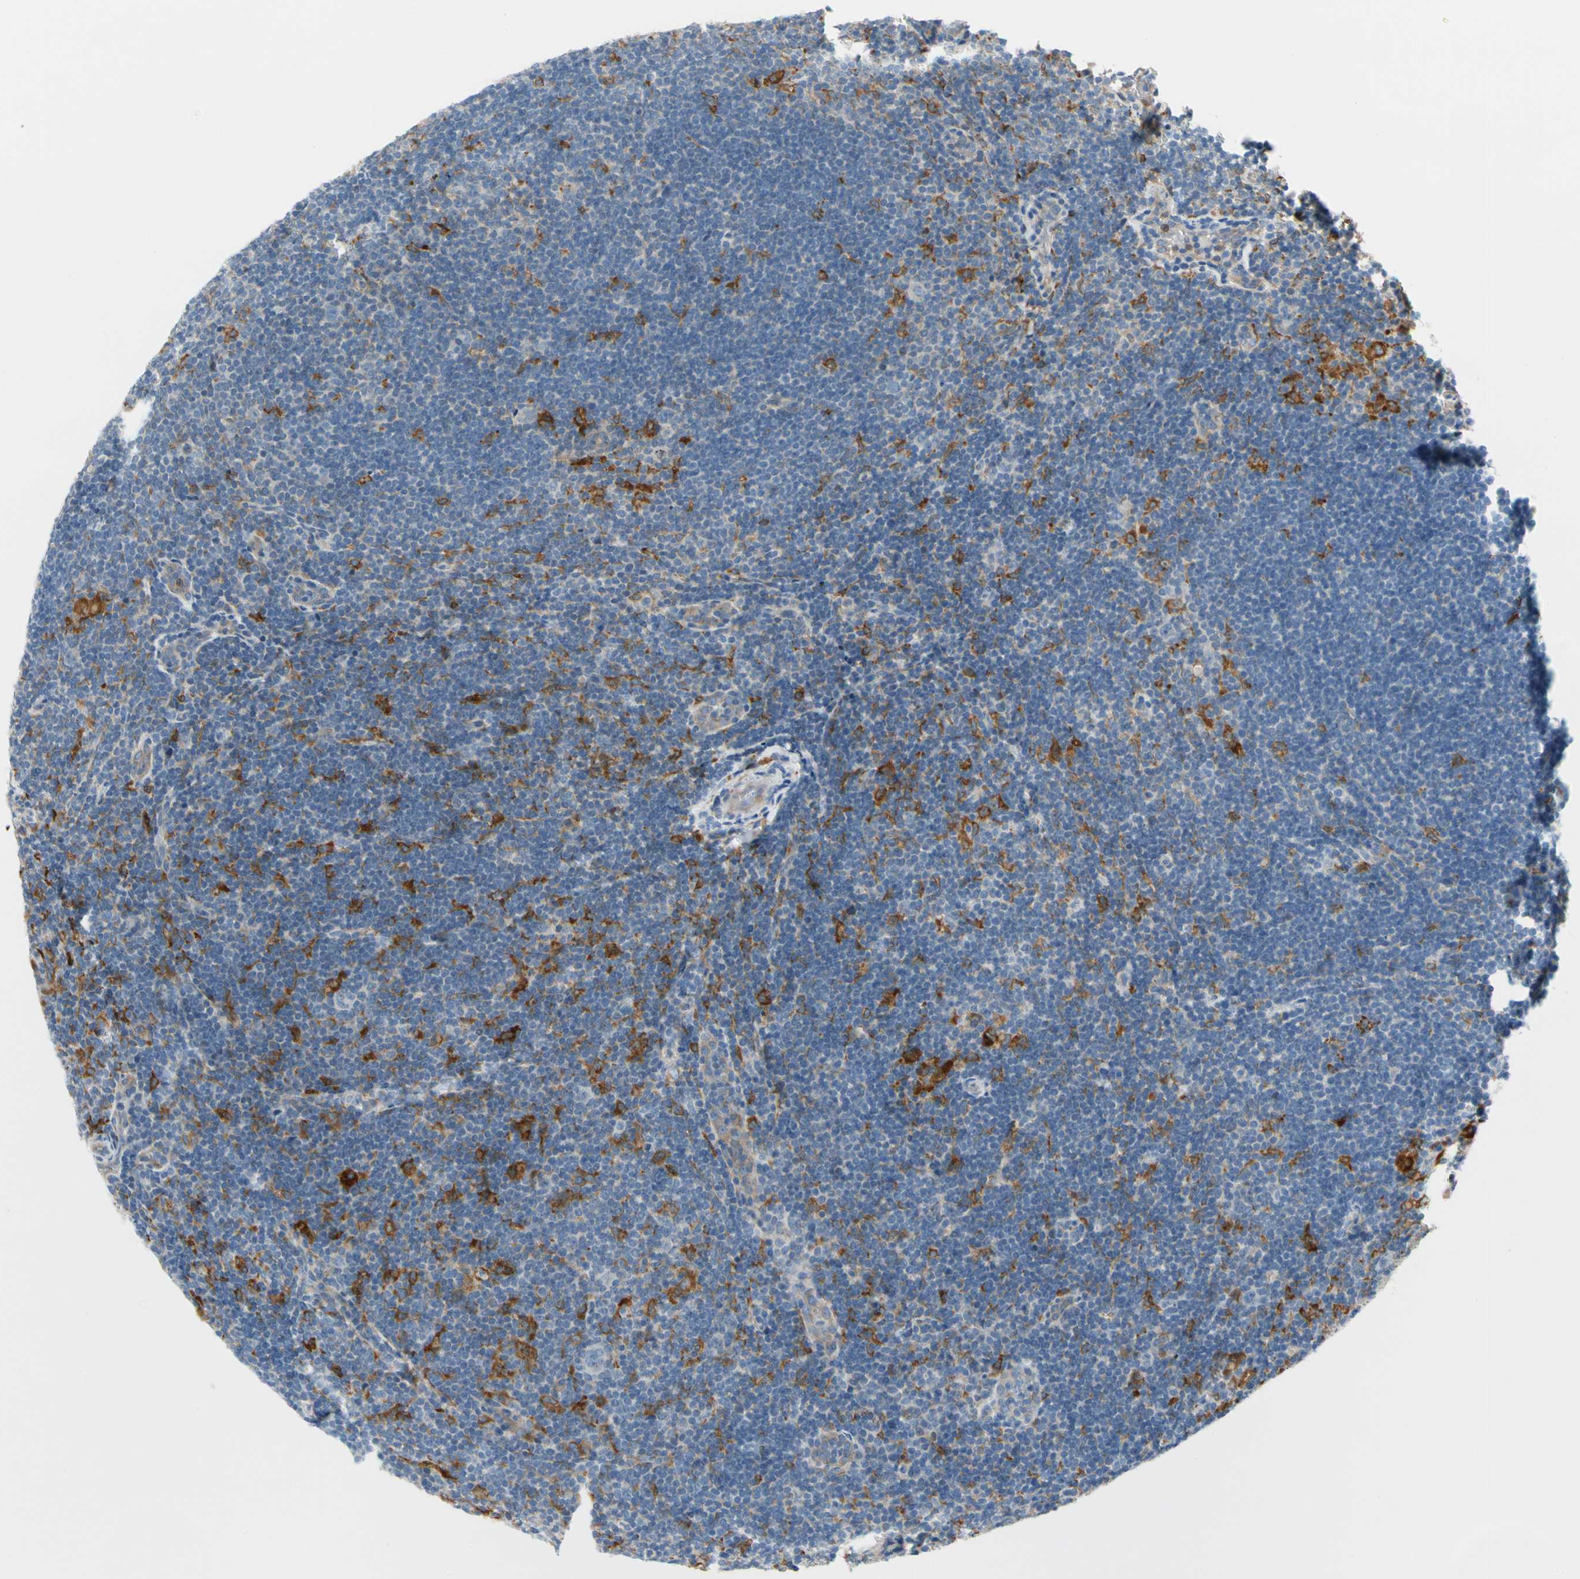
{"staining": {"intensity": "negative", "quantity": "none", "location": "none"}, "tissue": "lymphoma", "cell_type": "Tumor cells", "image_type": "cancer", "snomed": [{"axis": "morphology", "description": "Hodgkin's disease, NOS"}, {"axis": "topography", "description": "Lymph node"}], "caption": "Immunohistochemistry of lymphoma reveals no positivity in tumor cells.", "gene": "LRPAP1", "patient": {"sex": "female", "age": 57}}